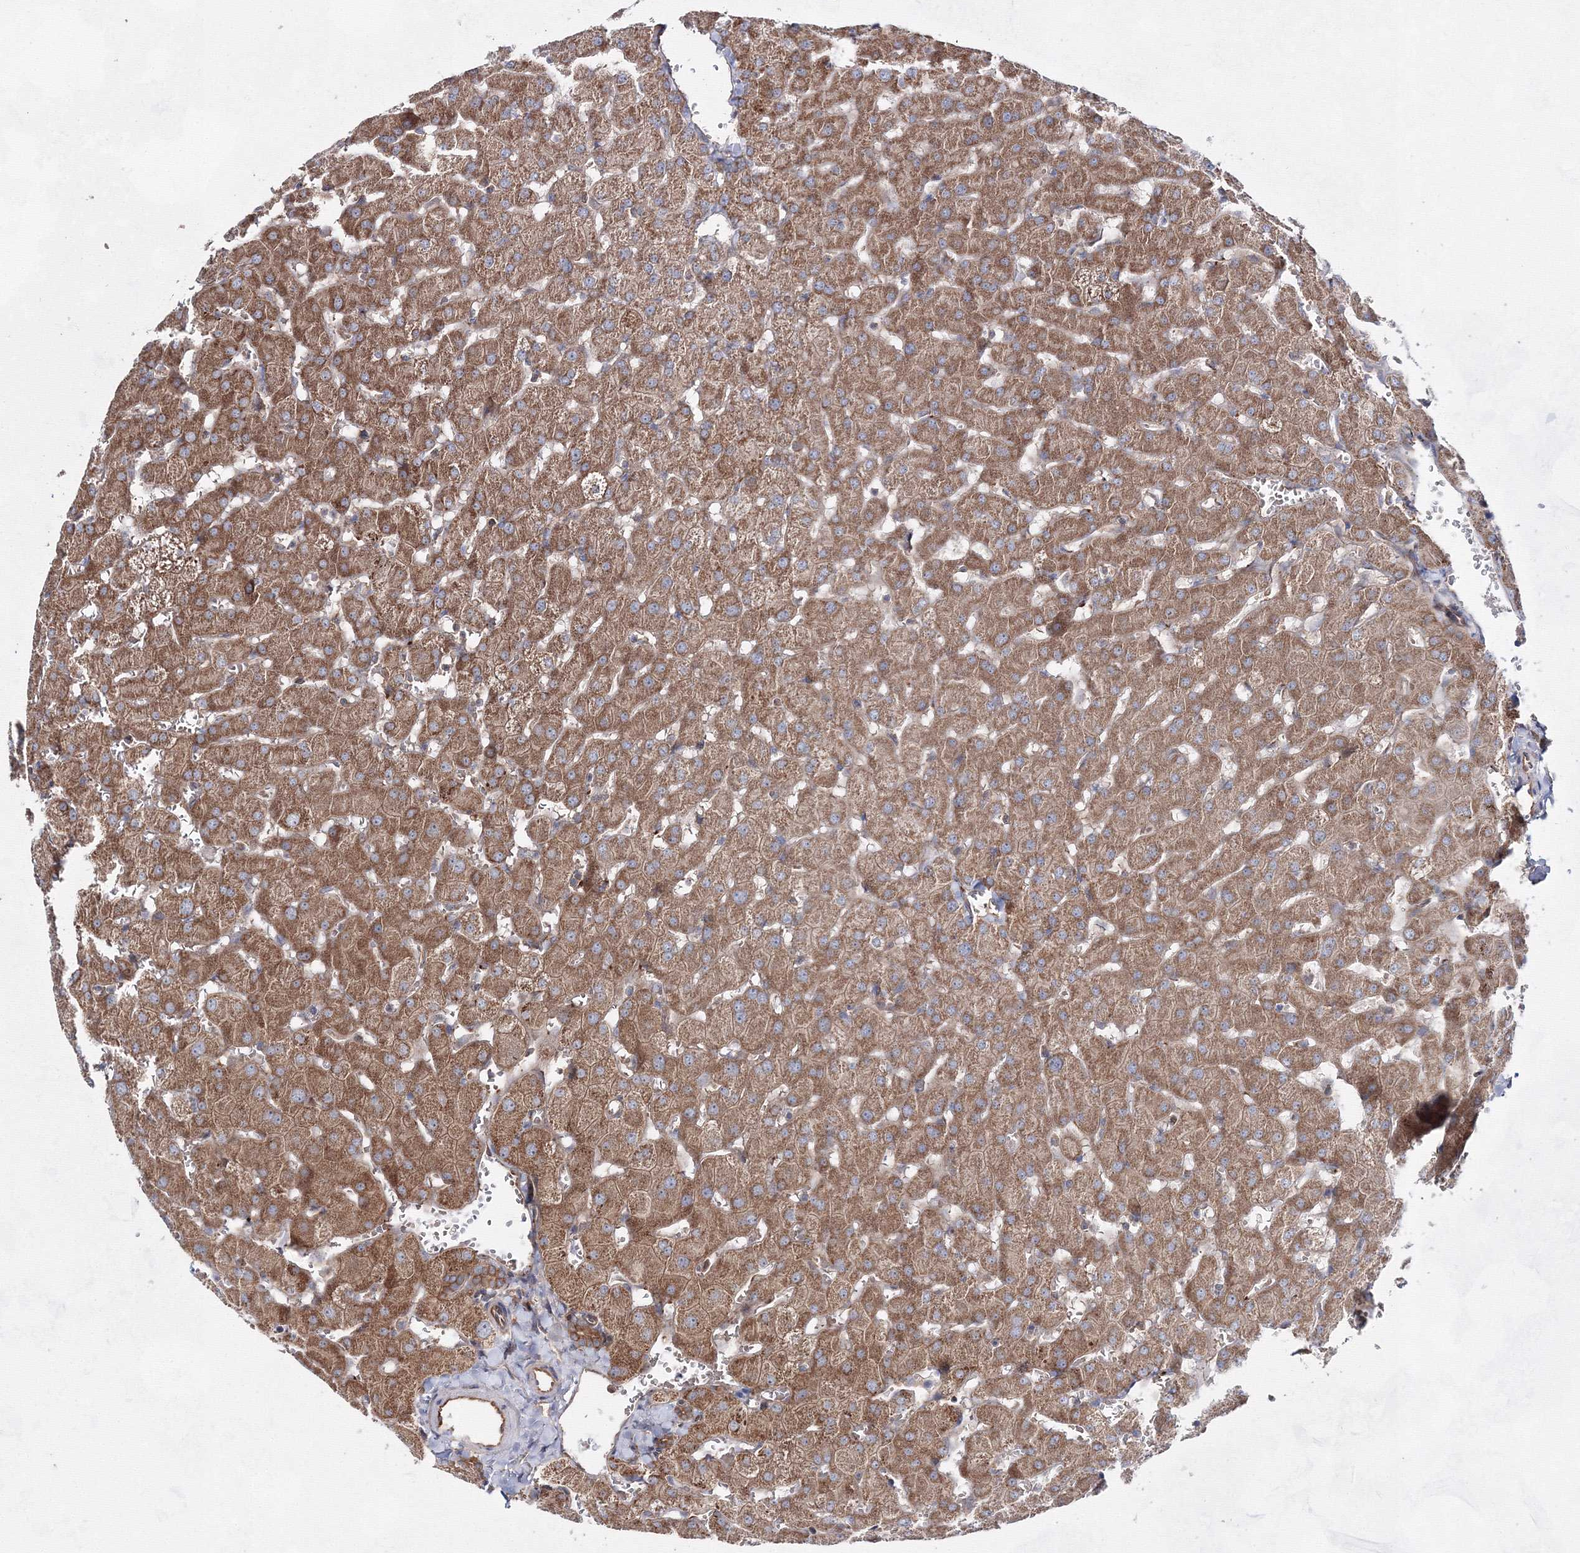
{"staining": {"intensity": "moderate", "quantity": ">75%", "location": "cytoplasmic/membranous"}, "tissue": "liver", "cell_type": "Cholangiocytes", "image_type": "normal", "snomed": [{"axis": "morphology", "description": "Normal tissue, NOS"}, {"axis": "topography", "description": "Liver"}], "caption": "DAB immunohistochemical staining of unremarkable human liver displays moderate cytoplasmic/membranous protein positivity in approximately >75% of cholangiocytes.", "gene": "EXOC6", "patient": {"sex": "female", "age": 63}}